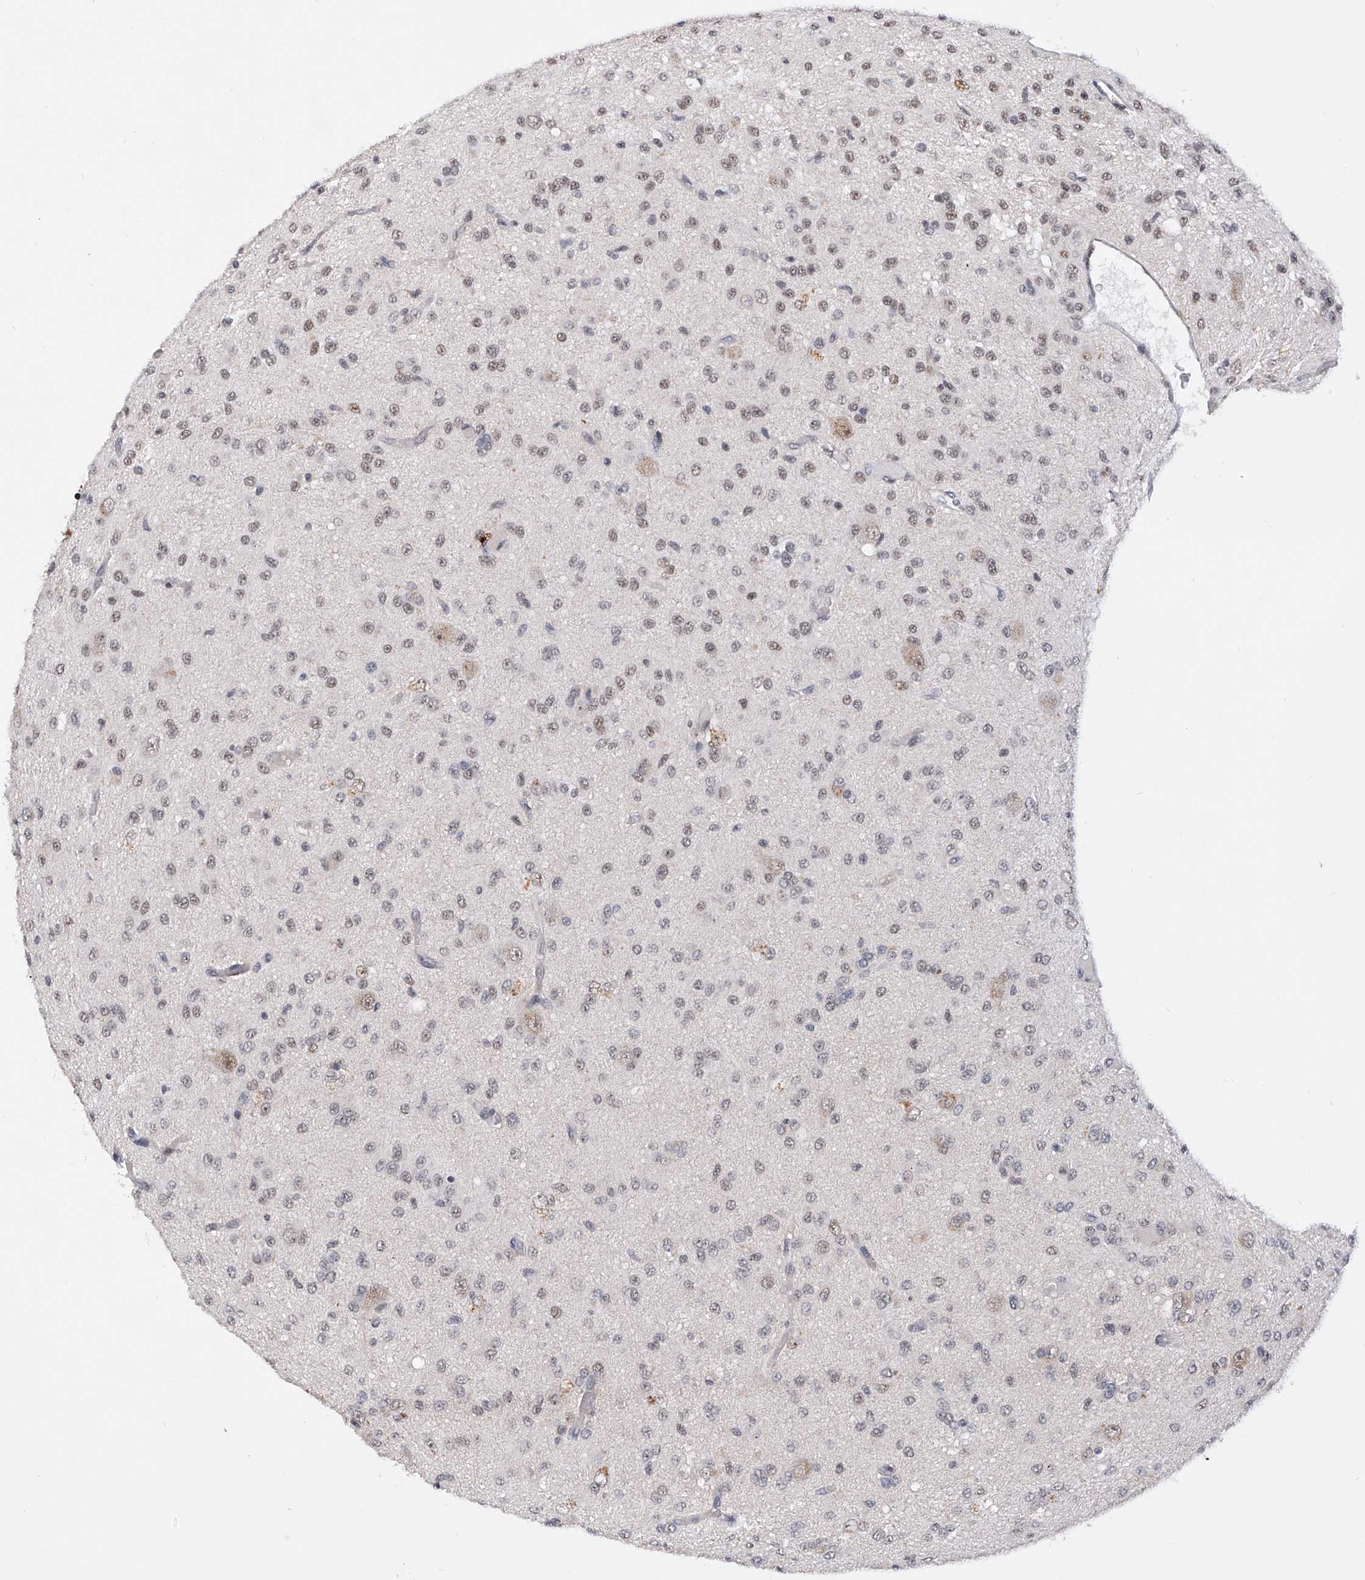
{"staining": {"intensity": "weak", "quantity": "25%-75%", "location": "nuclear"}, "tissue": "glioma", "cell_type": "Tumor cells", "image_type": "cancer", "snomed": [{"axis": "morphology", "description": "Glioma, malignant, High grade"}, {"axis": "topography", "description": "Brain"}], "caption": "The immunohistochemical stain highlights weak nuclear expression in tumor cells of glioma tissue.", "gene": "RAD54L", "patient": {"sex": "female", "age": 59}}